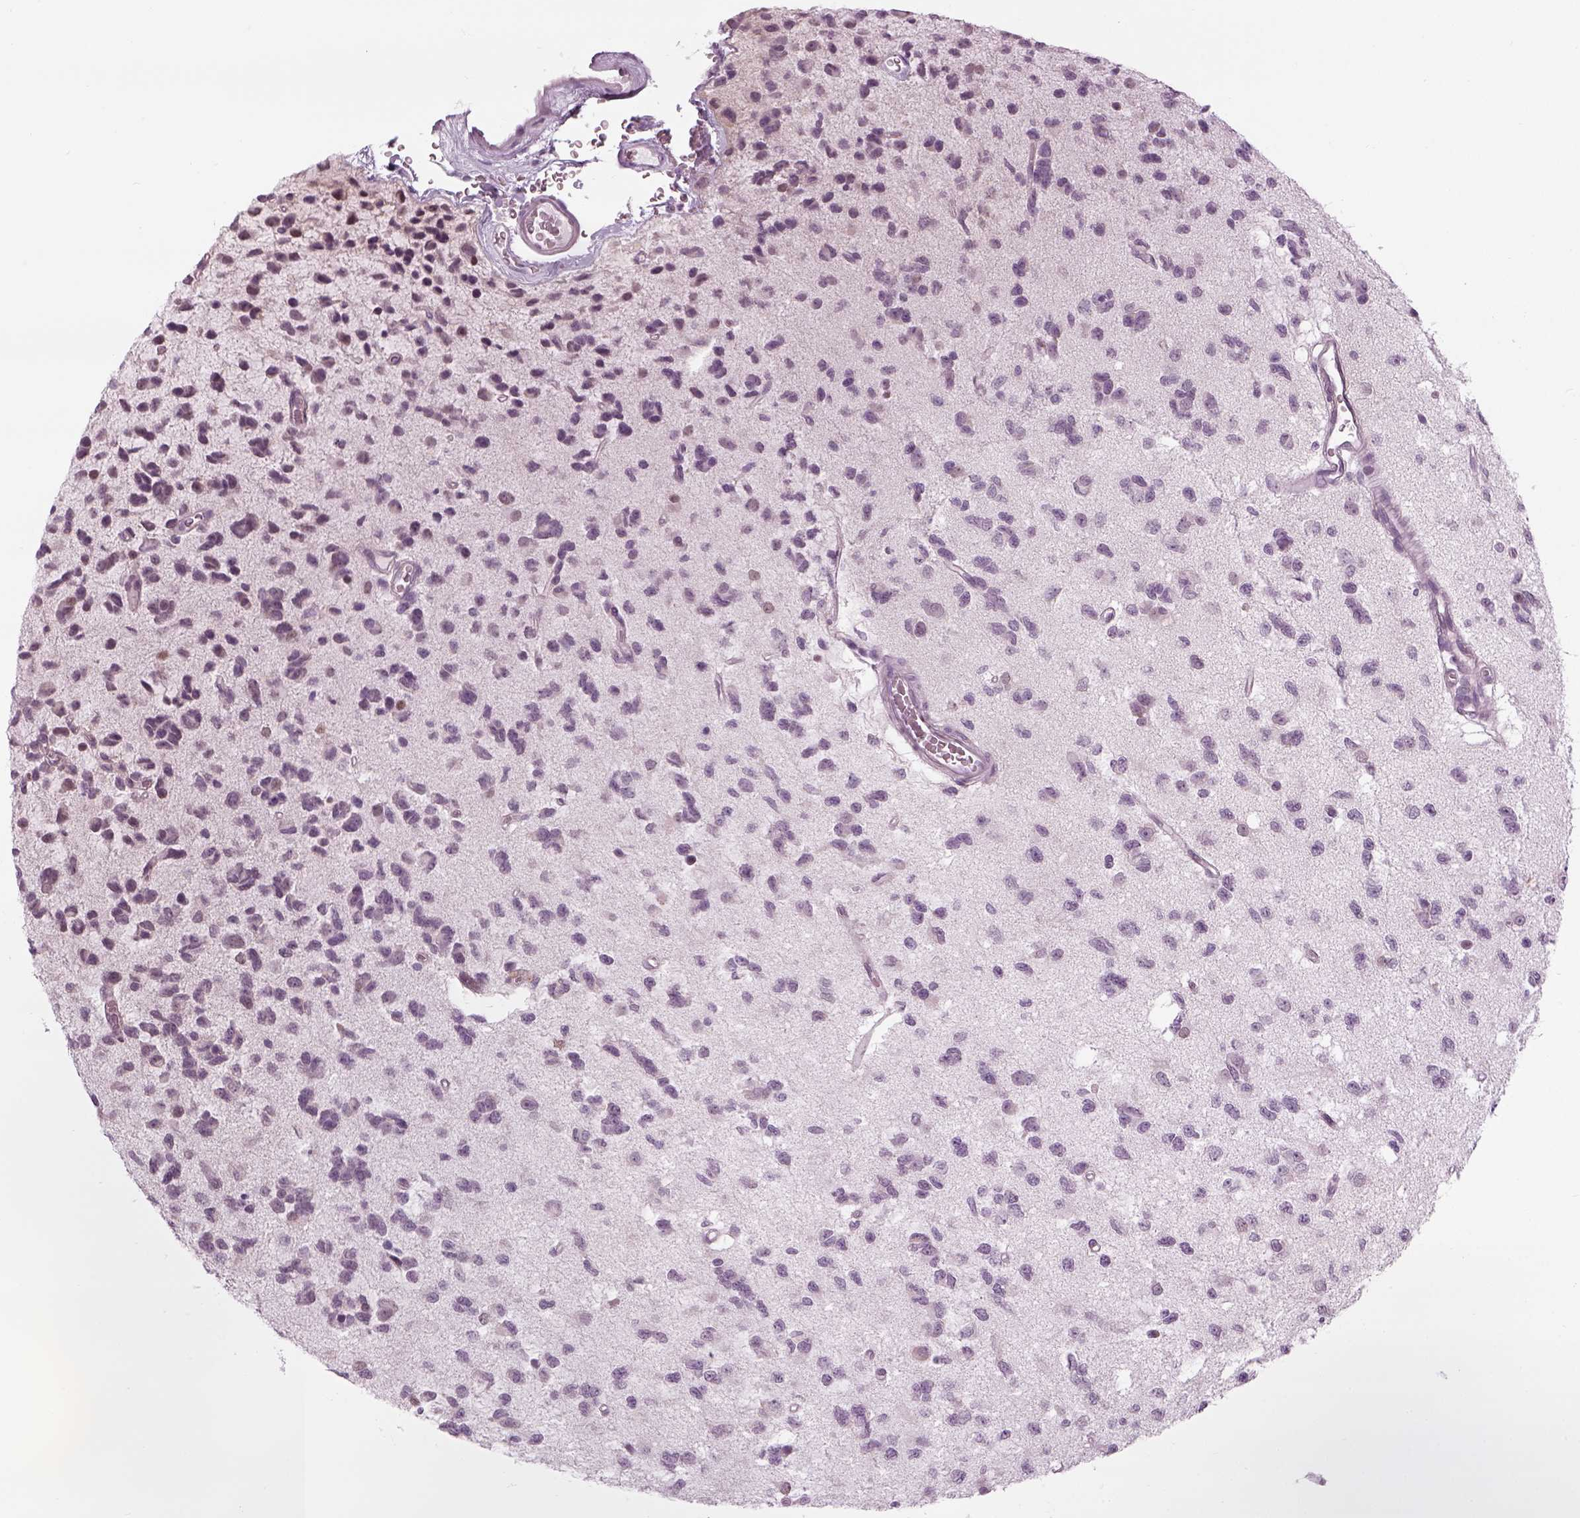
{"staining": {"intensity": "negative", "quantity": "none", "location": "none"}, "tissue": "glioma", "cell_type": "Tumor cells", "image_type": "cancer", "snomed": [{"axis": "morphology", "description": "Glioma, malignant, Low grade"}, {"axis": "topography", "description": "Brain"}], "caption": "Malignant glioma (low-grade) stained for a protein using immunohistochemistry (IHC) reveals no positivity tumor cells.", "gene": "LRRIQ3", "patient": {"sex": "female", "age": 45}}